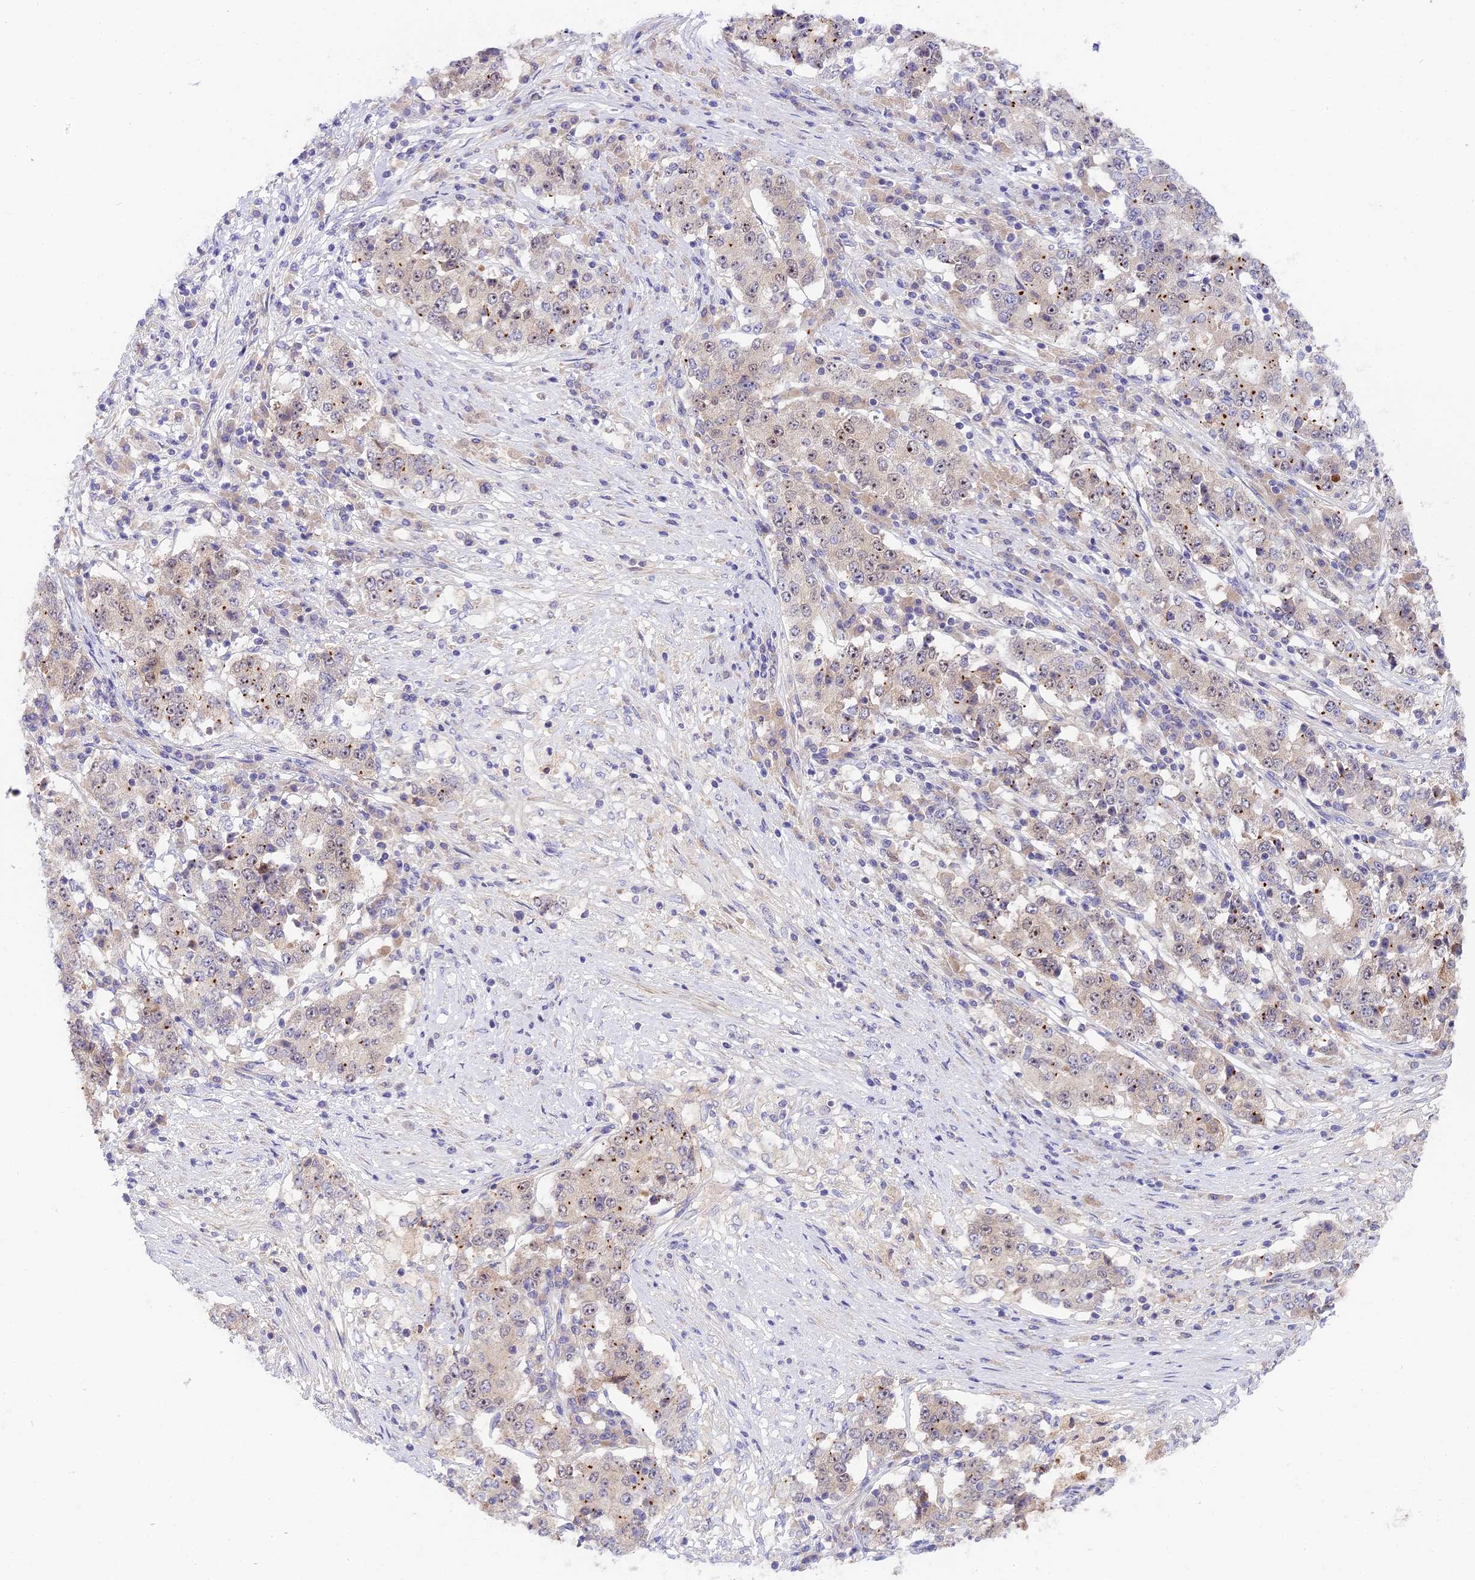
{"staining": {"intensity": "moderate", "quantity": "25%-75%", "location": "nuclear"}, "tissue": "stomach cancer", "cell_type": "Tumor cells", "image_type": "cancer", "snomed": [{"axis": "morphology", "description": "Adenocarcinoma, NOS"}, {"axis": "topography", "description": "Stomach"}], "caption": "Stomach cancer (adenocarcinoma) stained with IHC demonstrates moderate nuclear positivity in about 25%-75% of tumor cells.", "gene": "RAD51", "patient": {"sex": "male", "age": 59}}